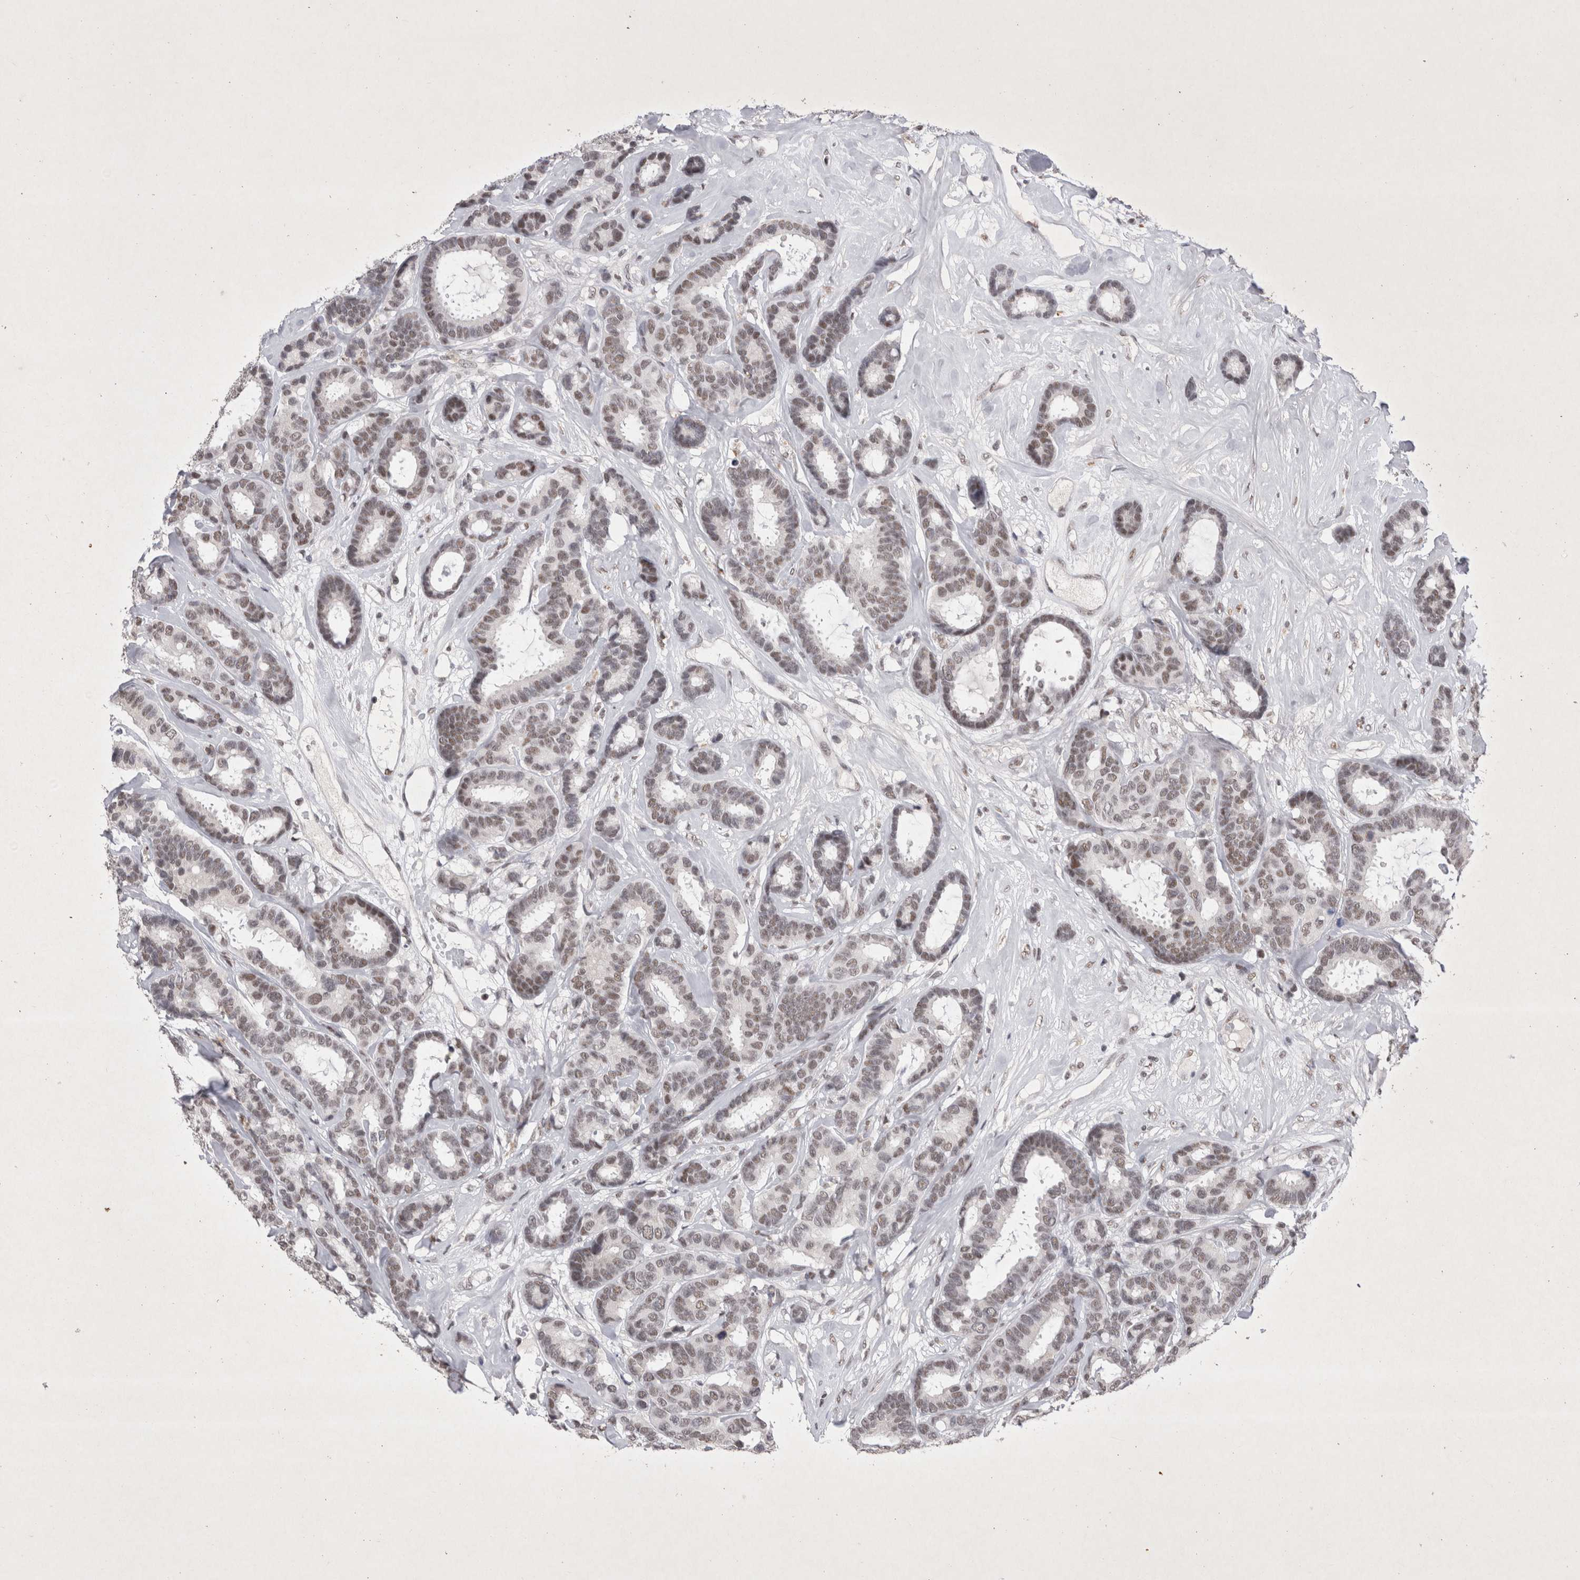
{"staining": {"intensity": "weak", "quantity": "25%-75%", "location": "nuclear"}, "tissue": "breast cancer", "cell_type": "Tumor cells", "image_type": "cancer", "snomed": [{"axis": "morphology", "description": "Duct carcinoma"}, {"axis": "topography", "description": "Breast"}], "caption": "This photomicrograph displays immunohistochemistry (IHC) staining of infiltrating ductal carcinoma (breast), with low weak nuclear positivity in about 25%-75% of tumor cells.", "gene": "RBM6", "patient": {"sex": "female", "age": 87}}